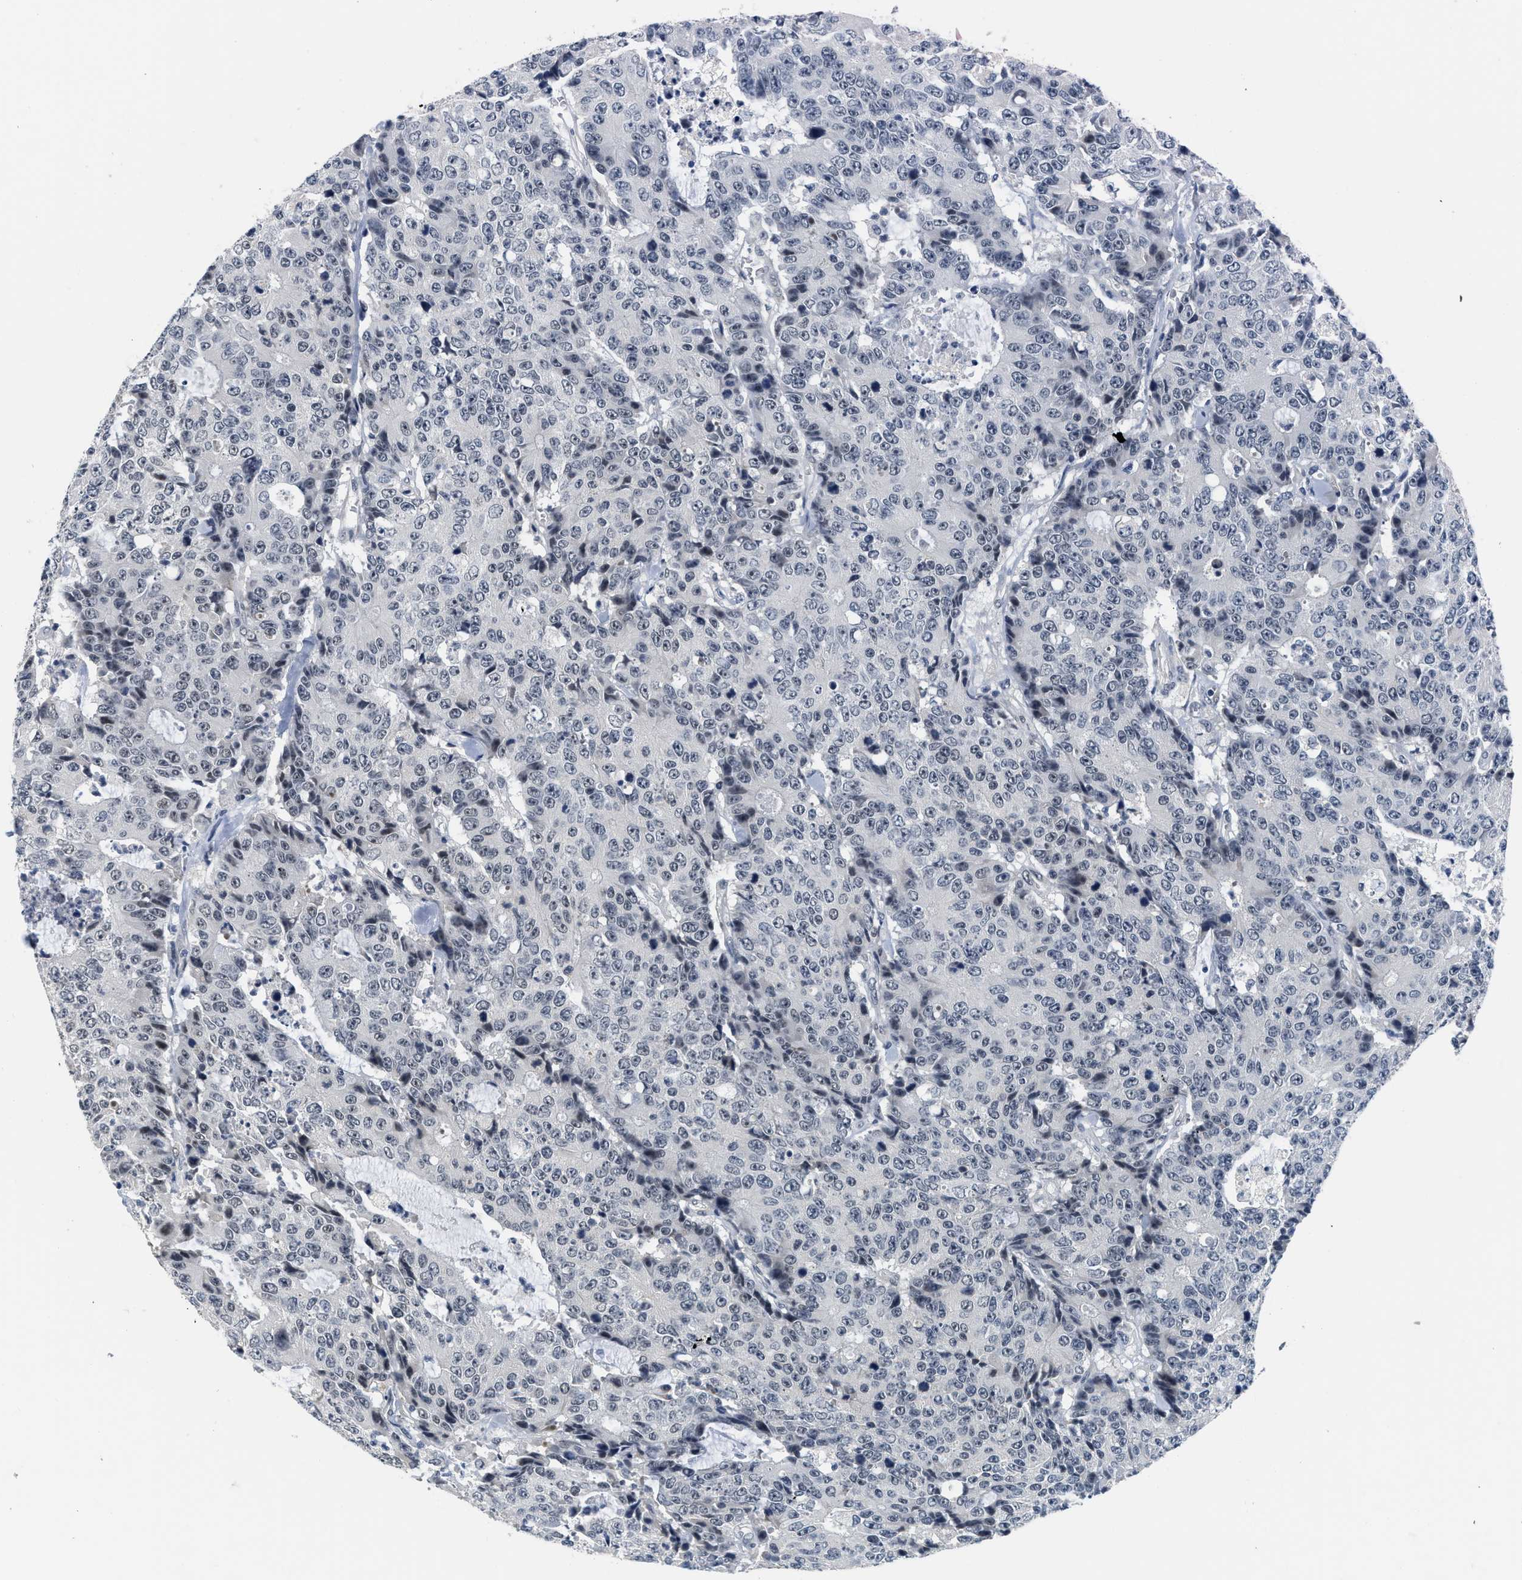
{"staining": {"intensity": "weak", "quantity": "<25%", "location": "nuclear"}, "tissue": "colorectal cancer", "cell_type": "Tumor cells", "image_type": "cancer", "snomed": [{"axis": "morphology", "description": "Adenocarcinoma, NOS"}, {"axis": "topography", "description": "Colon"}], "caption": "DAB (3,3'-diaminobenzidine) immunohistochemical staining of colorectal cancer (adenocarcinoma) reveals no significant staining in tumor cells.", "gene": "MZF1", "patient": {"sex": "female", "age": 86}}